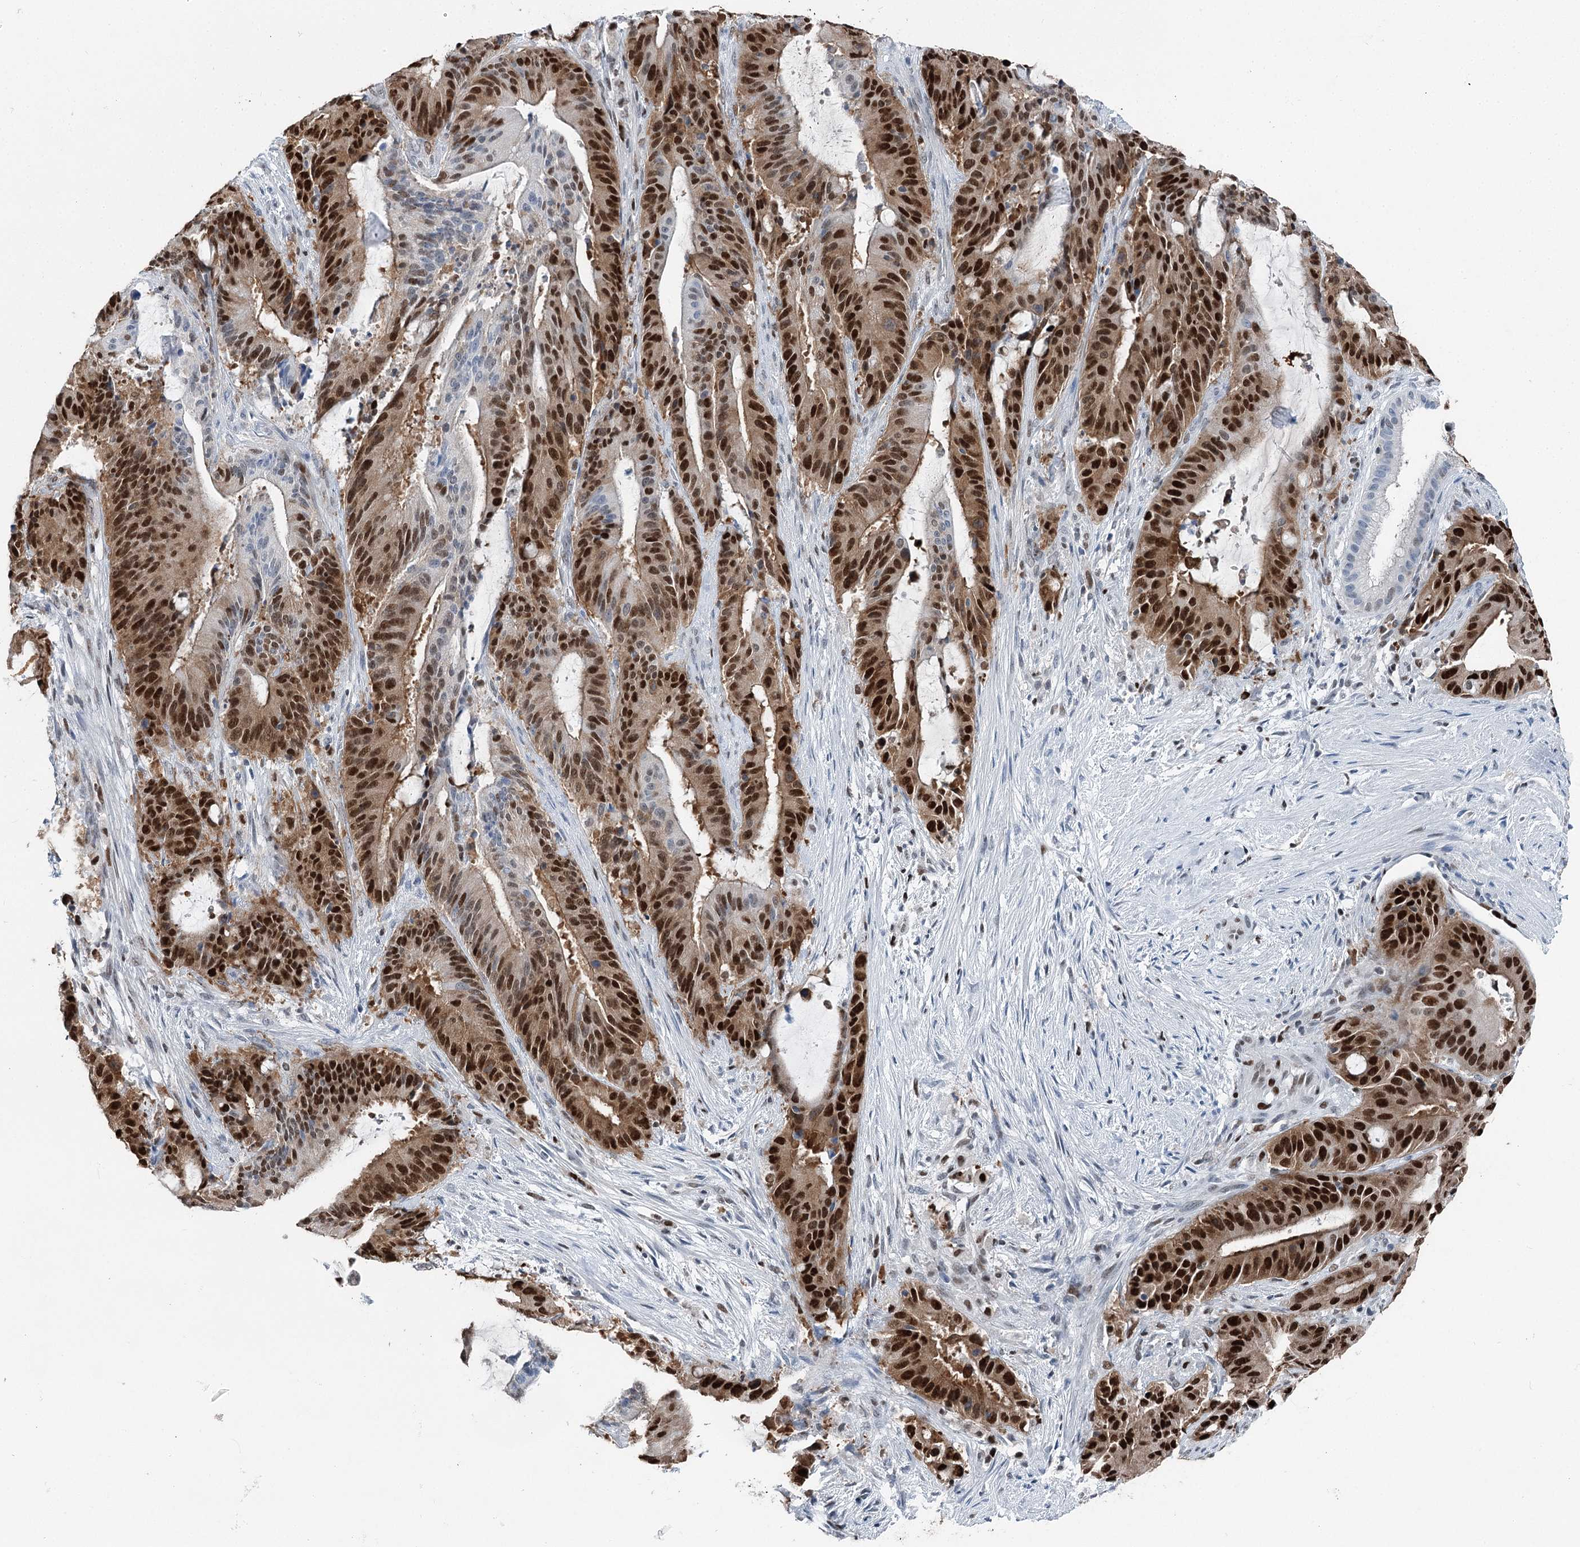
{"staining": {"intensity": "strong", "quantity": "25%-75%", "location": "cytoplasmic/membranous,nuclear"}, "tissue": "liver cancer", "cell_type": "Tumor cells", "image_type": "cancer", "snomed": [{"axis": "morphology", "description": "Normal tissue, NOS"}, {"axis": "morphology", "description": "Cholangiocarcinoma"}, {"axis": "topography", "description": "Liver"}, {"axis": "topography", "description": "Peripheral nerve tissue"}], "caption": "Approximately 25%-75% of tumor cells in liver cancer exhibit strong cytoplasmic/membranous and nuclear protein expression as visualized by brown immunohistochemical staining.", "gene": "HAT1", "patient": {"sex": "female", "age": 73}}